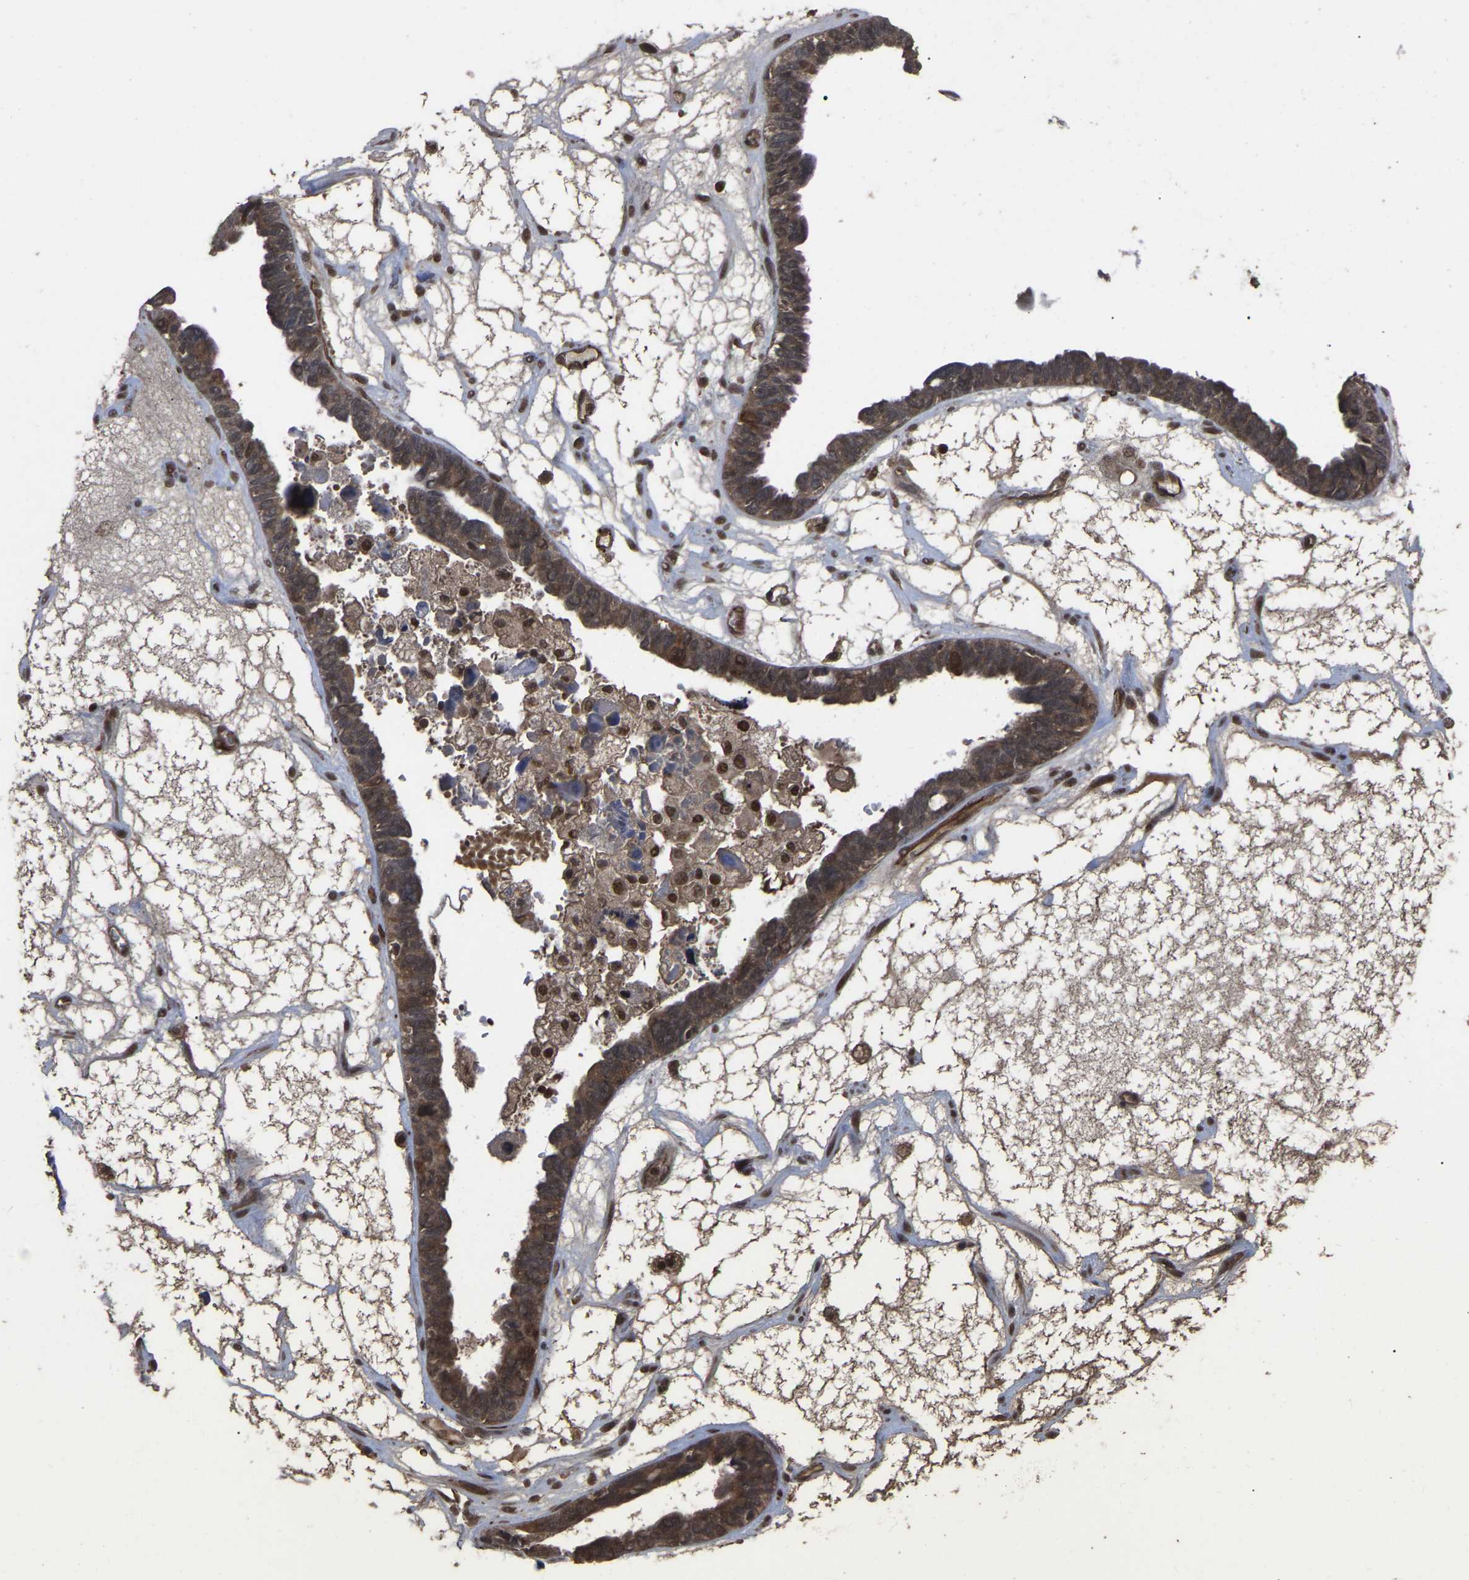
{"staining": {"intensity": "moderate", "quantity": ">75%", "location": "cytoplasmic/membranous"}, "tissue": "ovarian cancer", "cell_type": "Tumor cells", "image_type": "cancer", "snomed": [{"axis": "morphology", "description": "Cystadenocarcinoma, serous, NOS"}, {"axis": "topography", "description": "Ovary"}], "caption": "A photomicrograph of serous cystadenocarcinoma (ovarian) stained for a protein shows moderate cytoplasmic/membranous brown staining in tumor cells. Ihc stains the protein in brown and the nuclei are stained blue.", "gene": "FAM161B", "patient": {"sex": "female", "age": 79}}